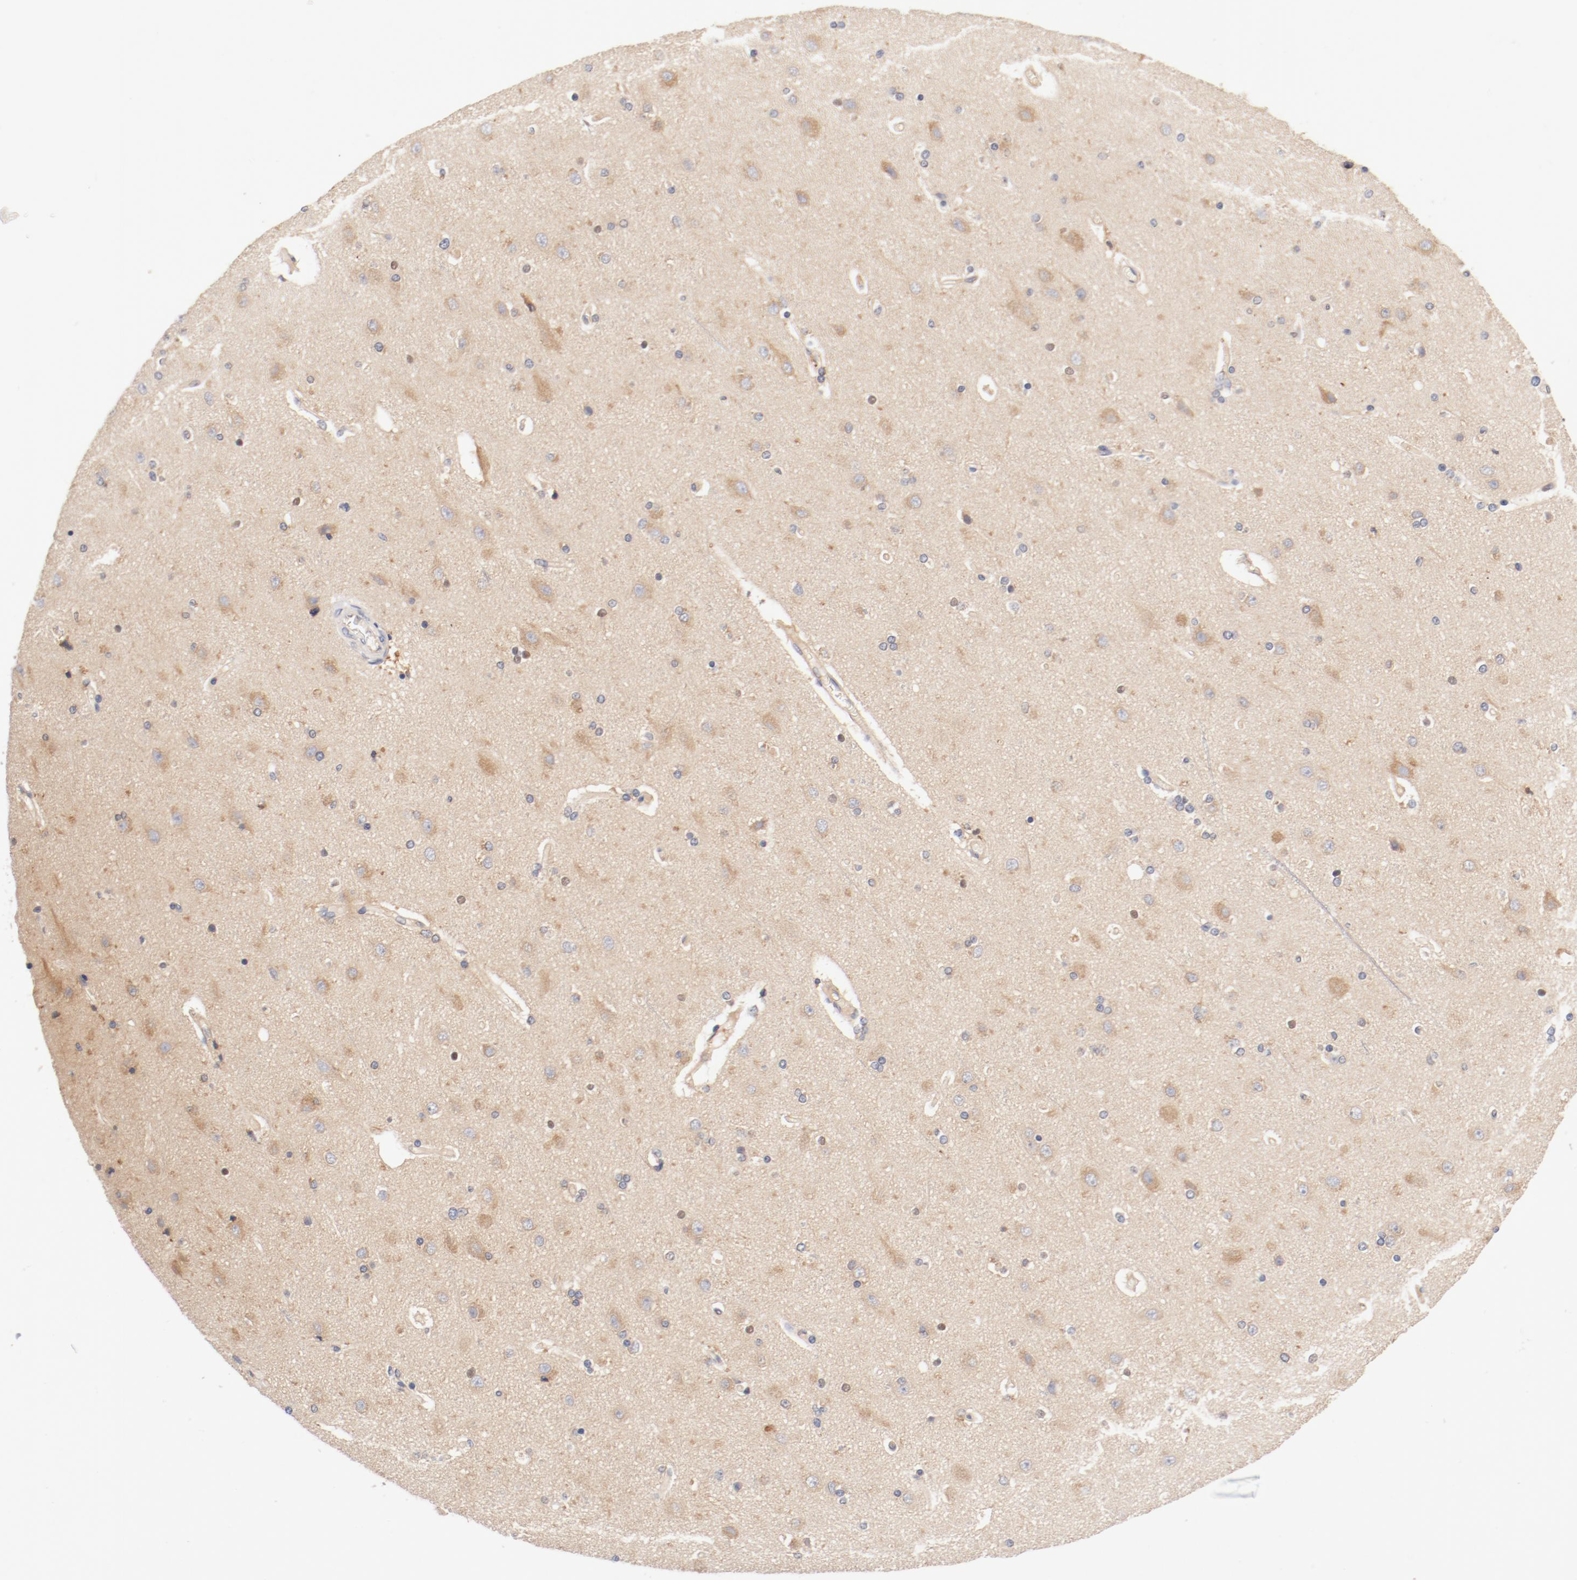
{"staining": {"intensity": "weak", "quantity": ">75%", "location": "cytoplasmic/membranous"}, "tissue": "cerebral cortex", "cell_type": "Endothelial cells", "image_type": "normal", "snomed": [{"axis": "morphology", "description": "Normal tissue, NOS"}, {"axis": "topography", "description": "Cerebral cortex"}], "caption": "Endothelial cells demonstrate low levels of weak cytoplasmic/membranous expression in approximately >75% of cells in benign human cerebral cortex.", "gene": "DYNC1H1", "patient": {"sex": "female", "age": 54}}